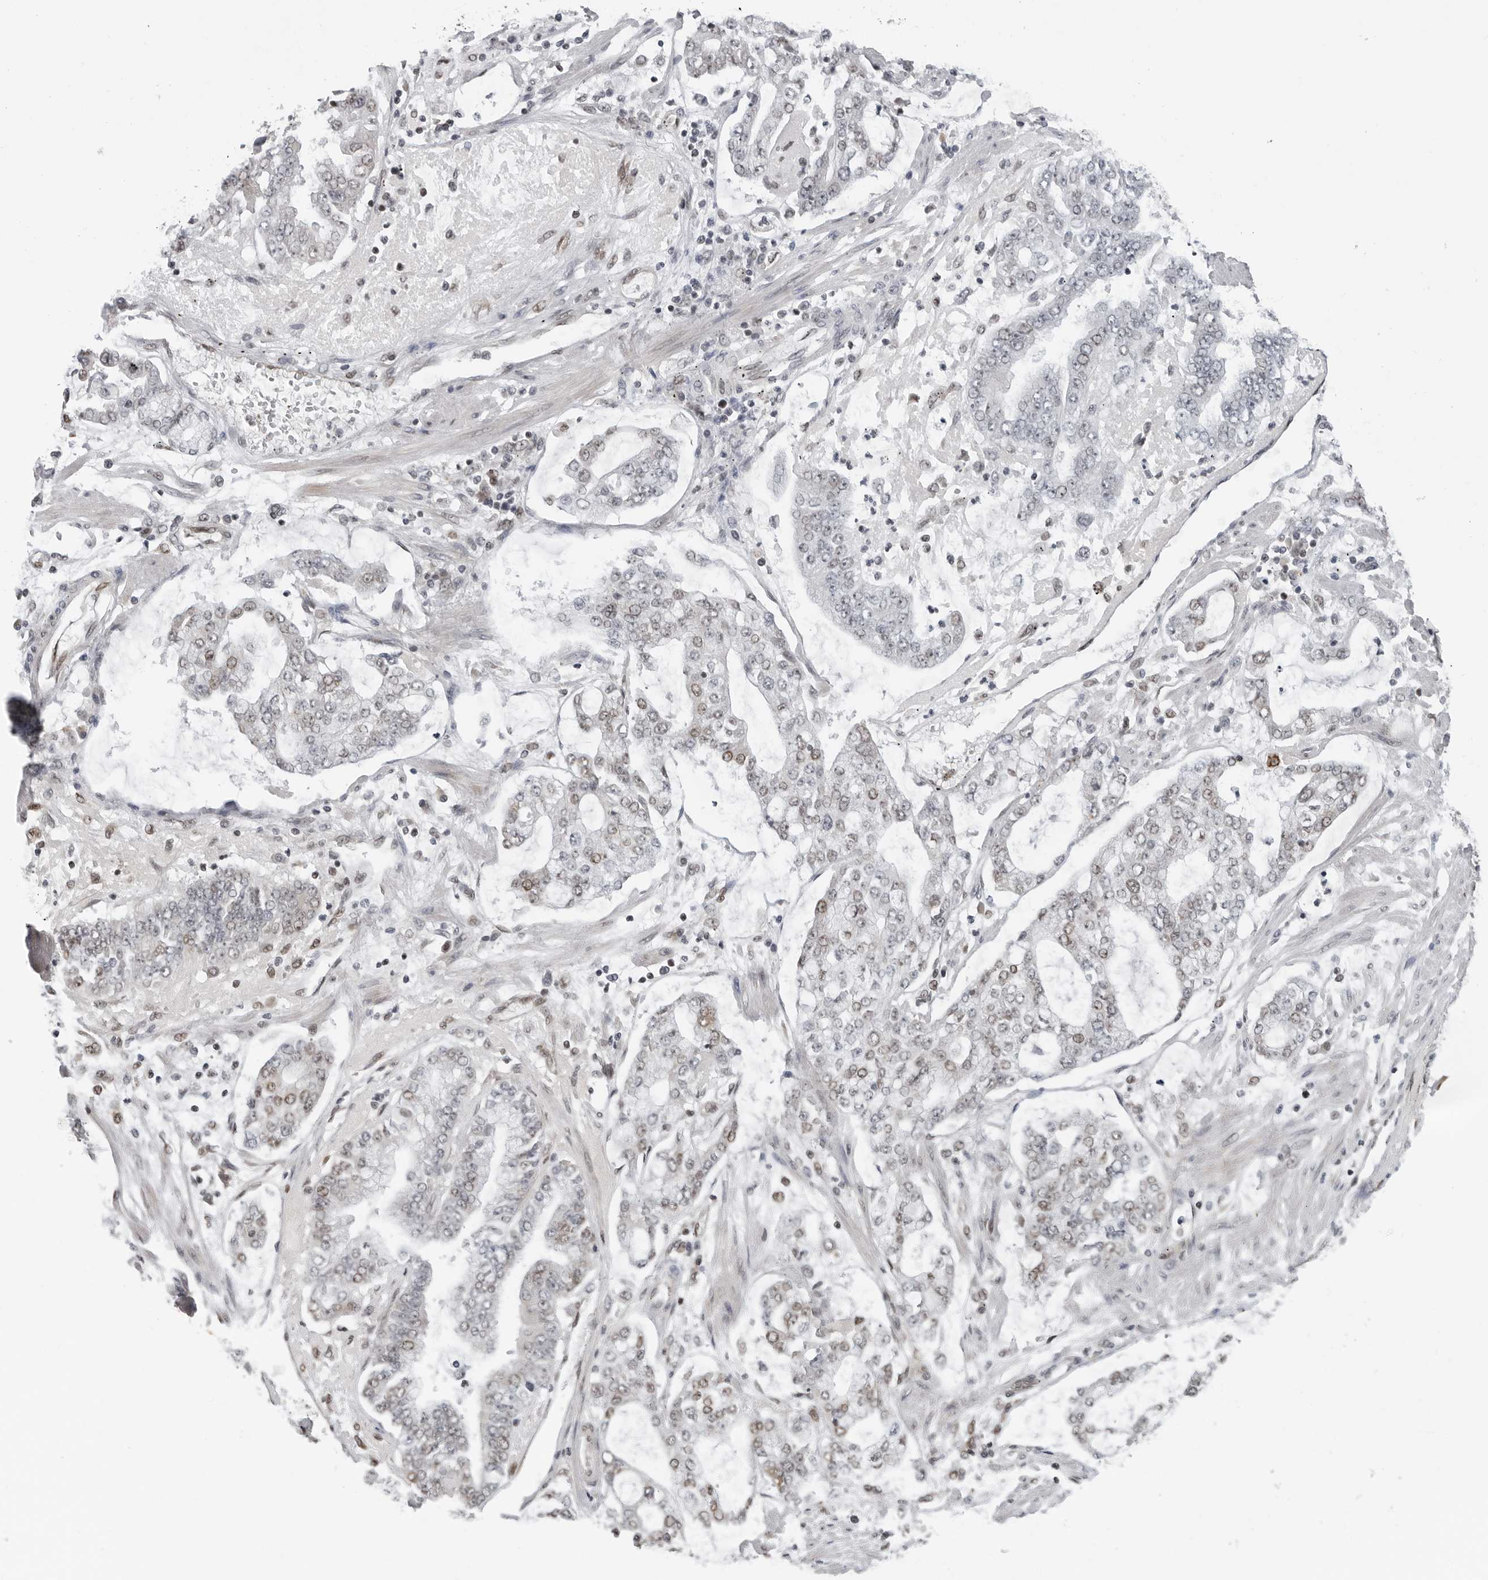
{"staining": {"intensity": "weak", "quantity": "25%-75%", "location": "nuclear"}, "tissue": "stomach cancer", "cell_type": "Tumor cells", "image_type": "cancer", "snomed": [{"axis": "morphology", "description": "Adenocarcinoma, NOS"}, {"axis": "topography", "description": "Stomach"}], "caption": "DAB immunohistochemical staining of stomach cancer (adenocarcinoma) shows weak nuclear protein staining in approximately 25%-75% of tumor cells. Using DAB (3,3'-diaminobenzidine) (brown) and hematoxylin (blue) stains, captured at high magnification using brightfield microscopy.", "gene": "MAF", "patient": {"sex": "male", "age": 76}}